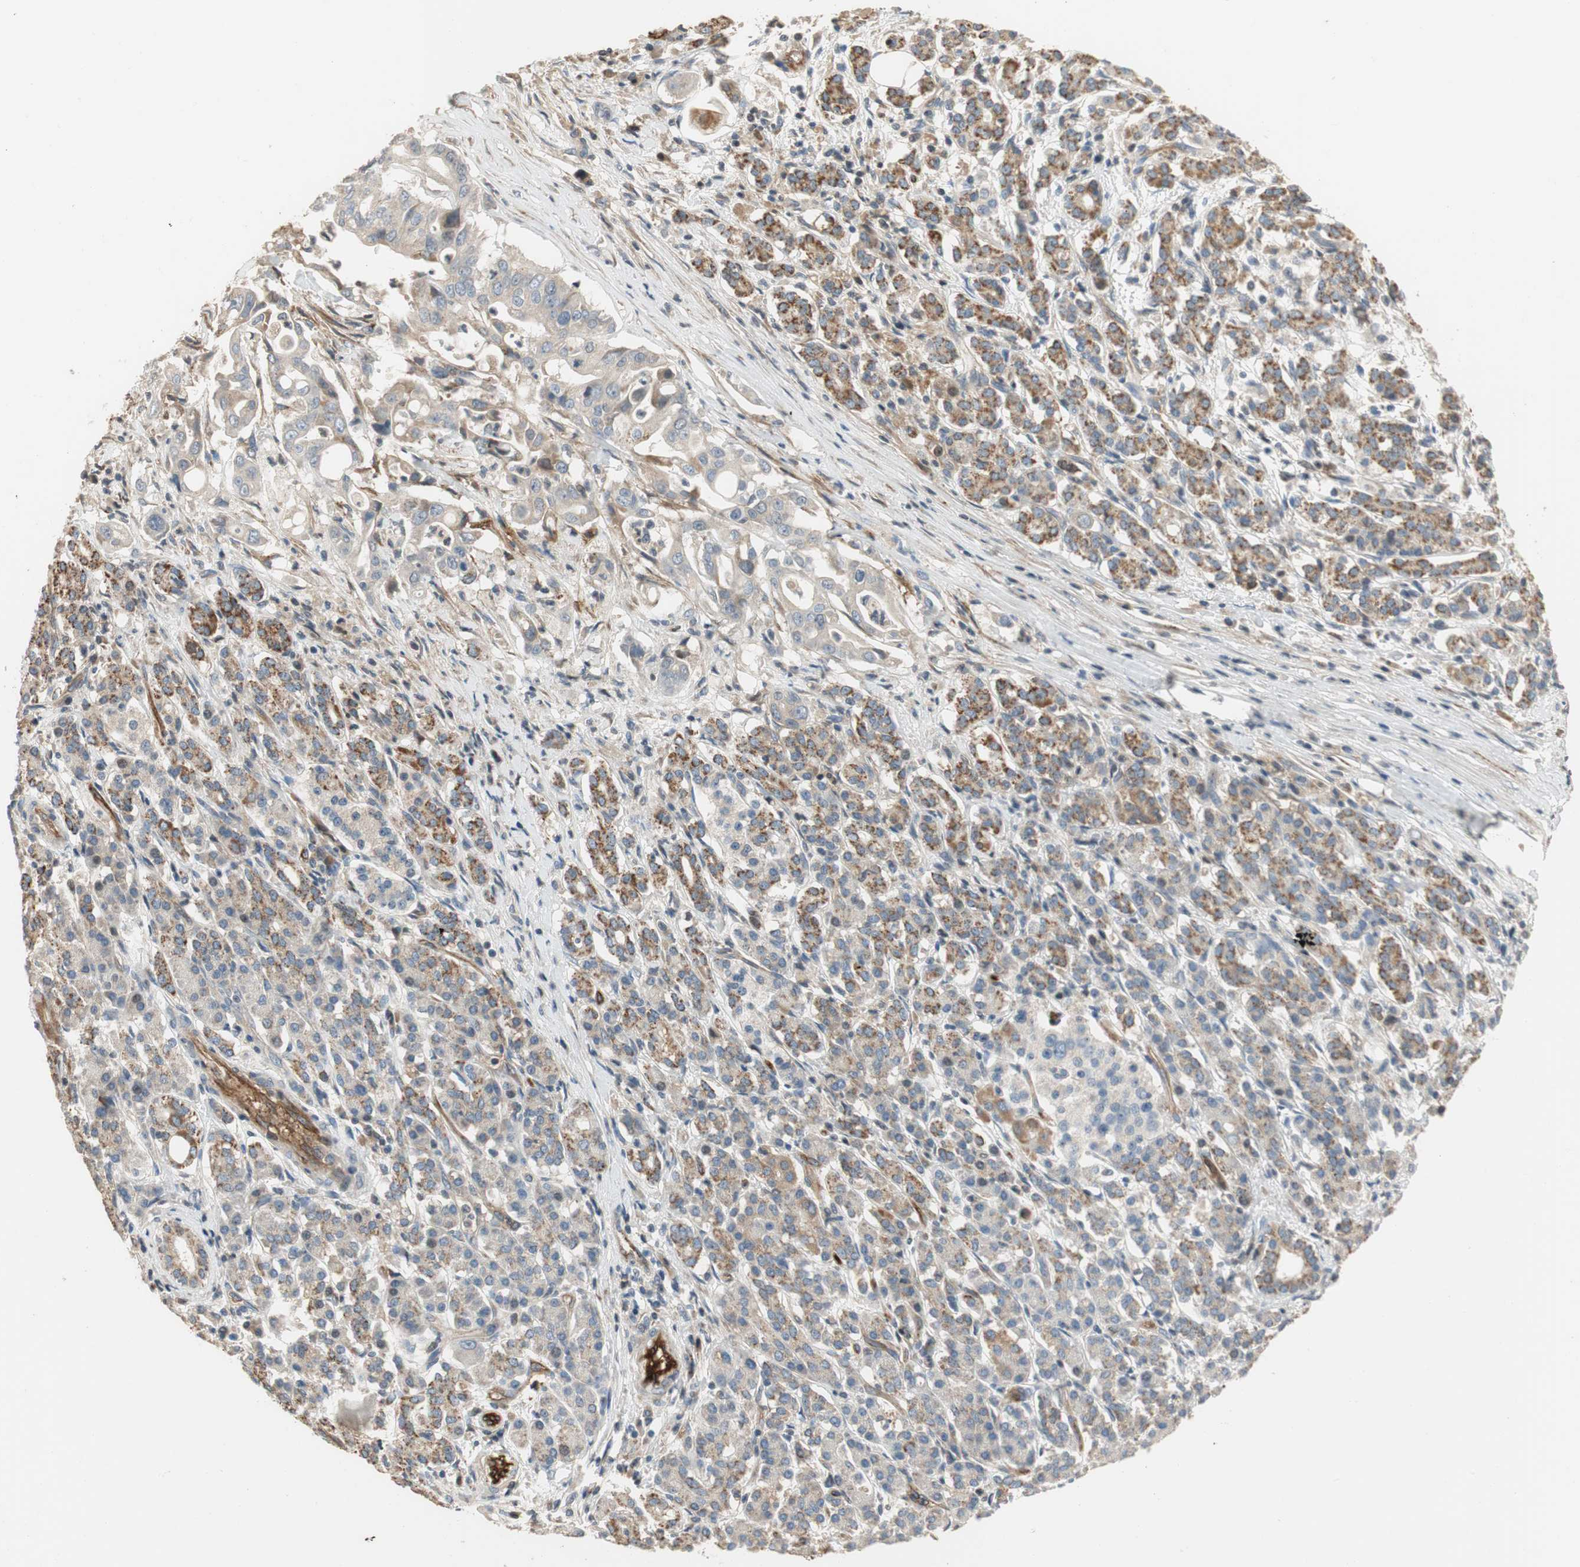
{"staining": {"intensity": "moderate", "quantity": ">75%", "location": "cytoplasmic/membranous"}, "tissue": "pancreatic cancer", "cell_type": "Tumor cells", "image_type": "cancer", "snomed": [{"axis": "morphology", "description": "Normal tissue, NOS"}, {"axis": "topography", "description": "Pancreas"}], "caption": "This image exhibits immunohistochemistry staining of human pancreatic cancer, with medium moderate cytoplasmic/membranous positivity in approximately >75% of tumor cells.", "gene": "ALPL", "patient": {"sex": "male", "age": 42}}